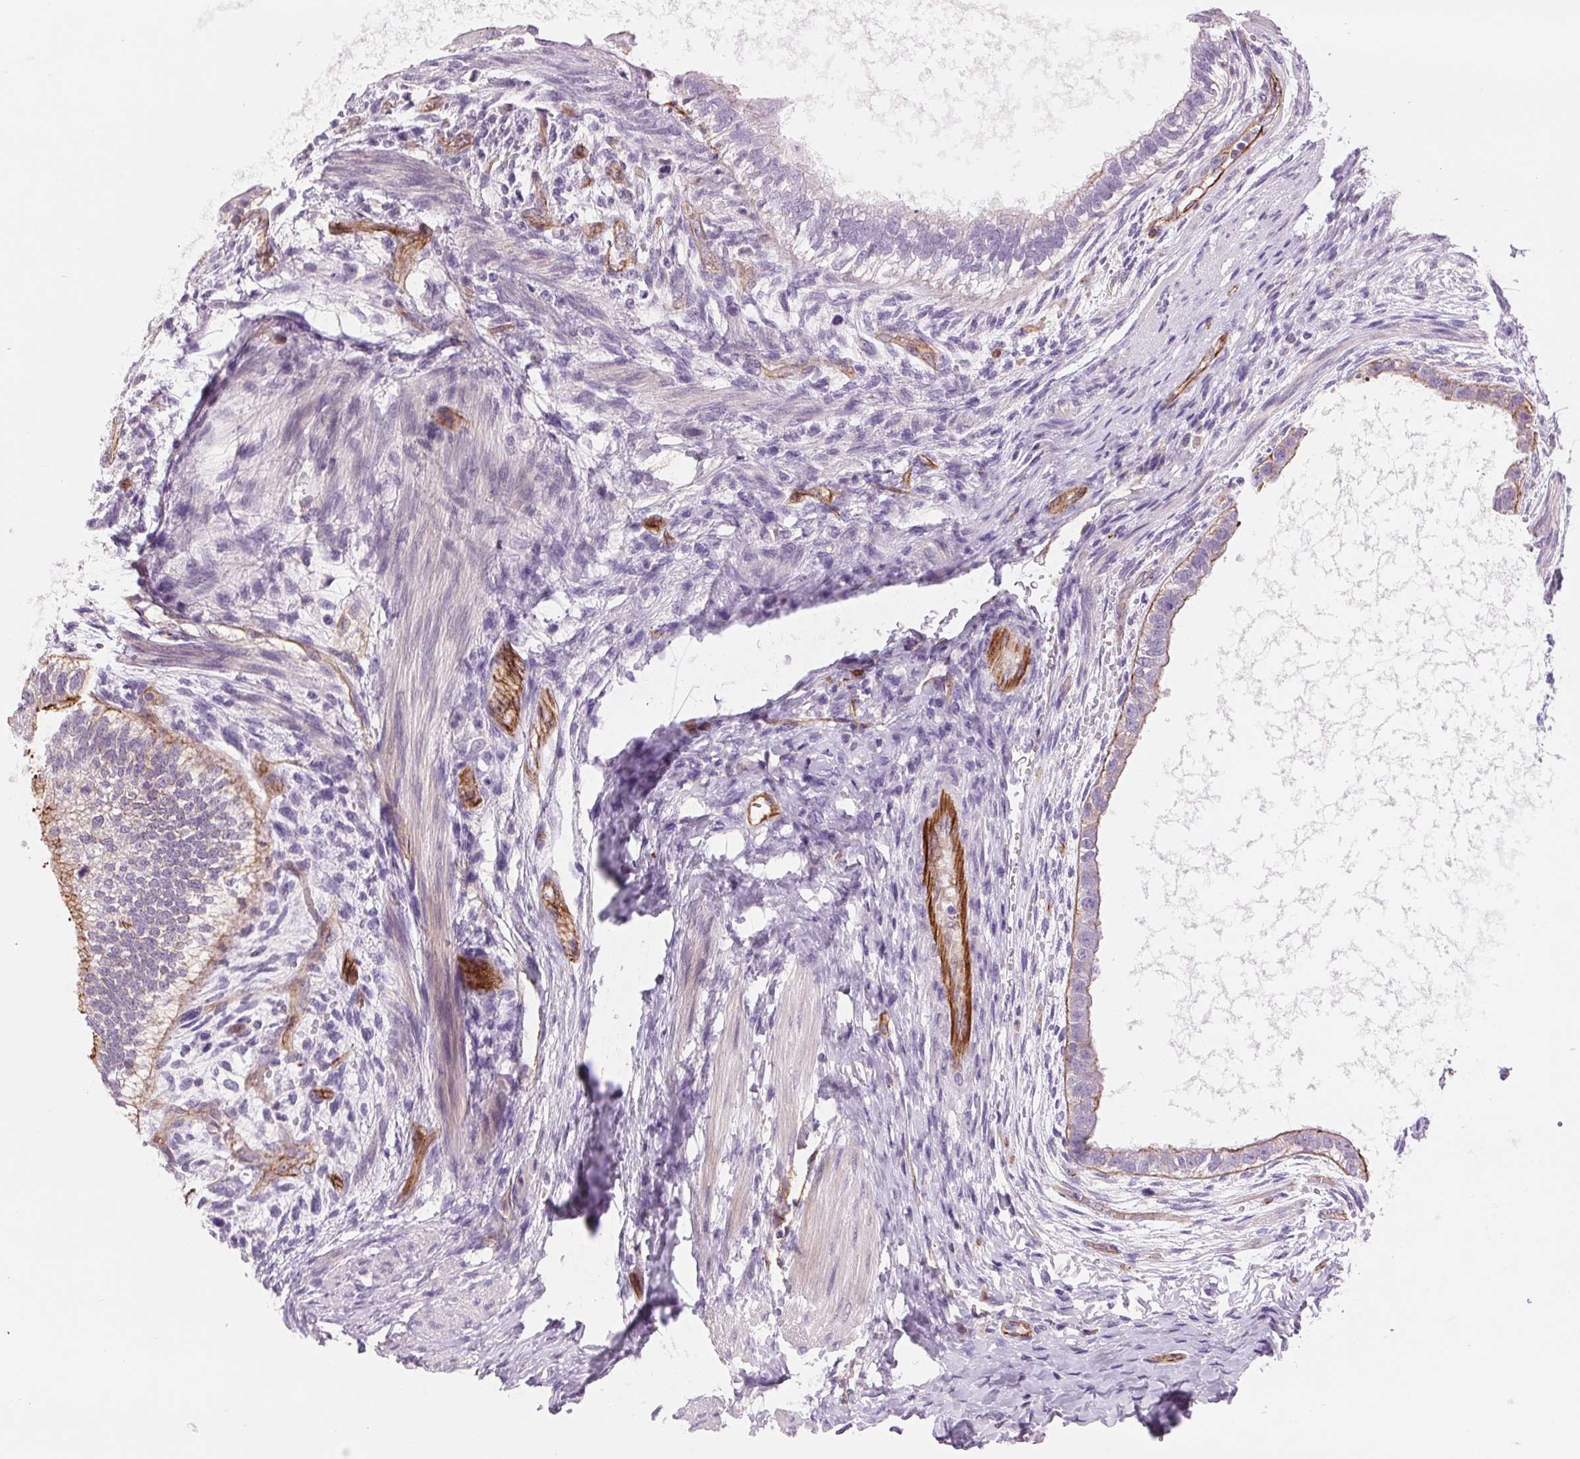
{"staining": {"intensity": "moderate", "quantity": "25%-75%", "location": "cytoplasmic/membranous"}, "tissue": "testis cancer", "cell_type": "Tumor cells", "image_type": "cancer", "snomed": [{"axis": "morphology", "description": "Carcinoma, Embryonal, NOS"}, {"axis": "topography", "description": "Testis"}], "caption": "High-magnification brightfield microscopy of testis cancer (embryonal carcinoma) stained with DAB (3,3'-diaminobenzidine) (brown) and counterstained with hematoxylin (blue). tumor cells exhibit moderate cytoplasmic/membranous positivity is present in about25%-75% of cells.", "gene": "DIXDC1", "patient": {"sex": "male", "age": 26}}